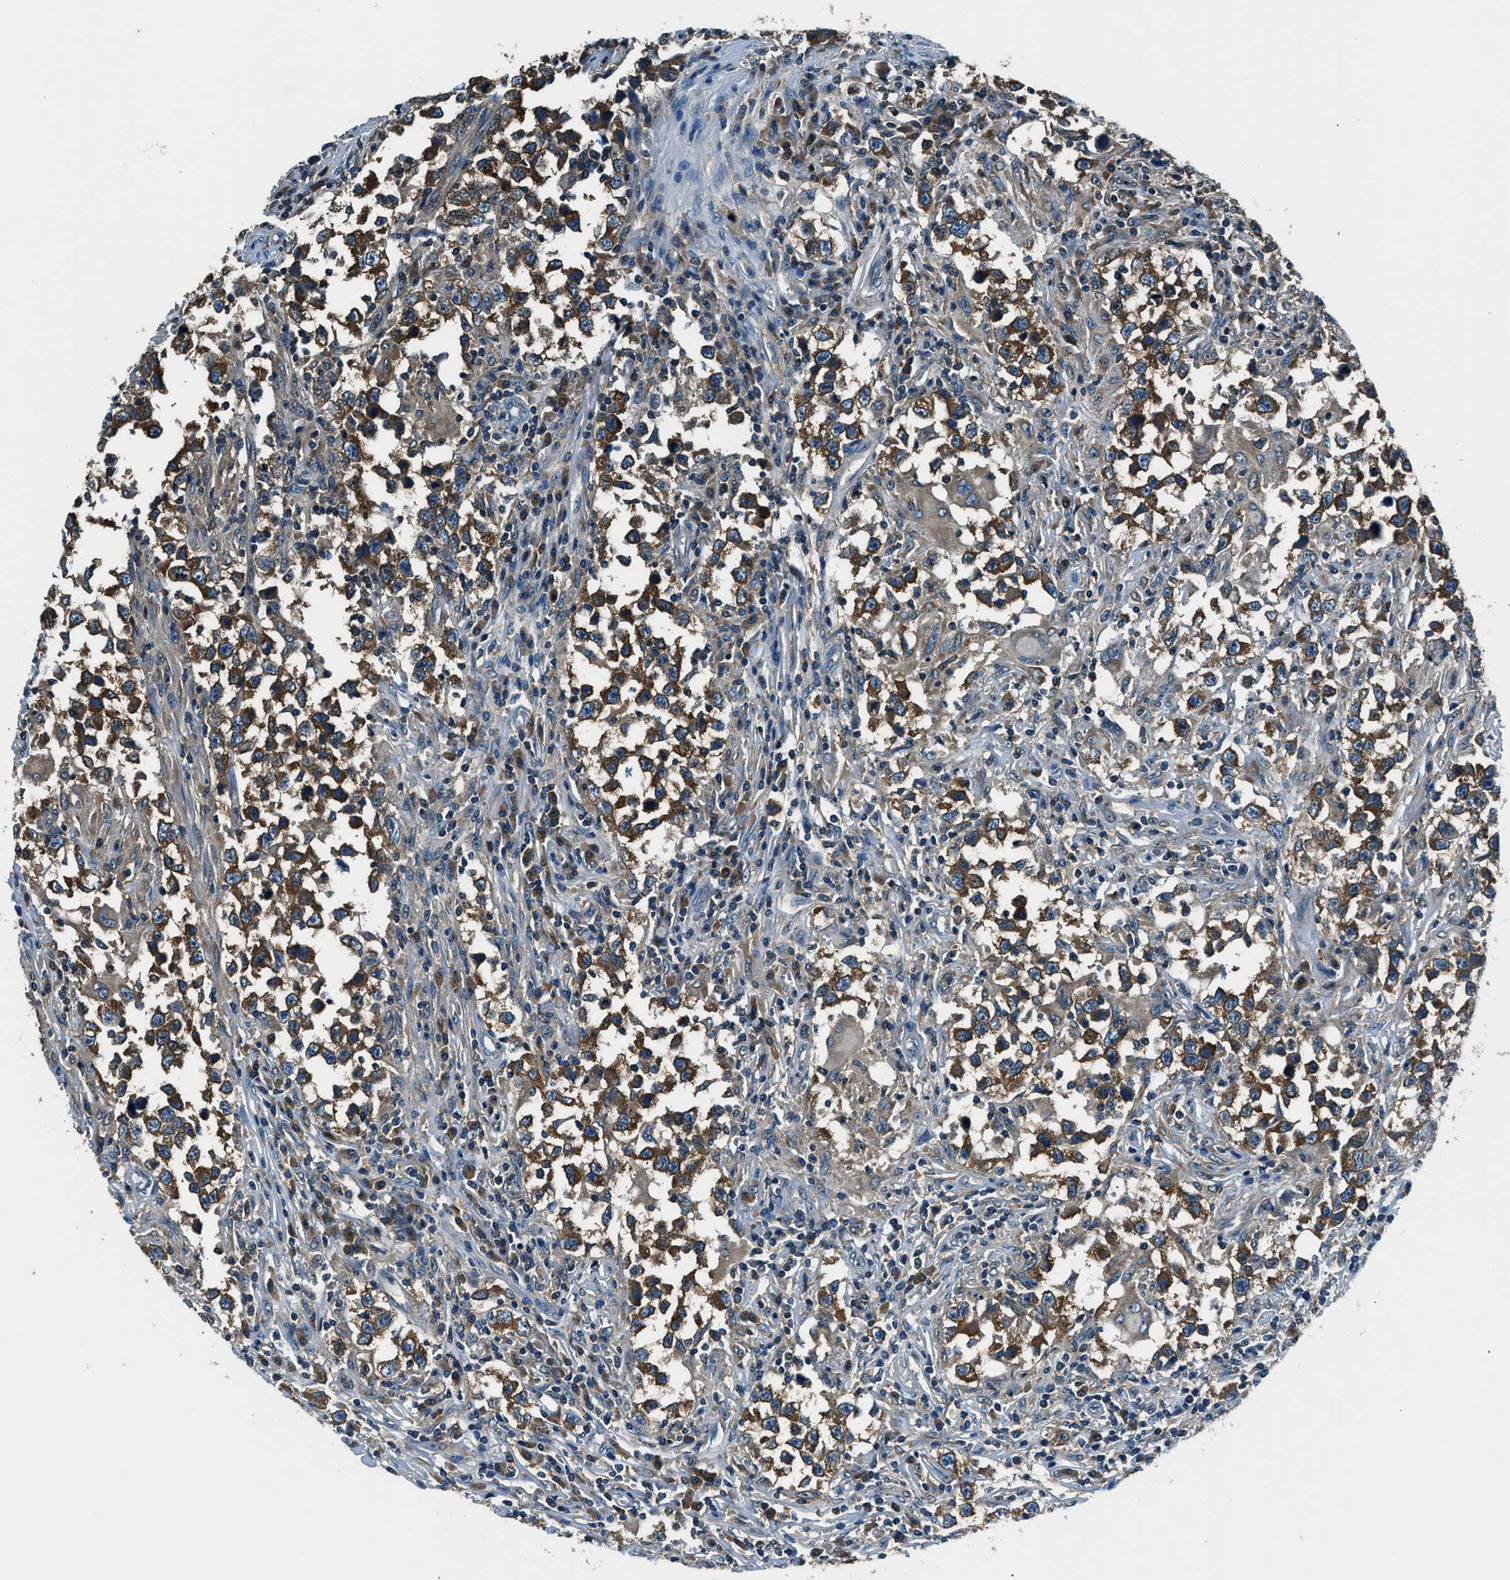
{"staining": {"intensity": "strong", "quantity": ">75%", "location": "cytoplasmic/membranous"}, "tissue": "testis cancer", "cell_type": "Tumor cells", "image_type": "cancer", "snomed": [{"axis": "morphology", "description": "Carcinoma, Embryonal, NOS"}, {"axis": "topography", "description": "Testis"}], "caption": "Embryonal carcinoma (testis) tissue shows strong cytoplasmic/membranous positivity in about >75% of tumor cells, visualized by immunohistochemistry.", "gene": "ARFGAP2", "patient": {"sex": "male", "age": 21}}